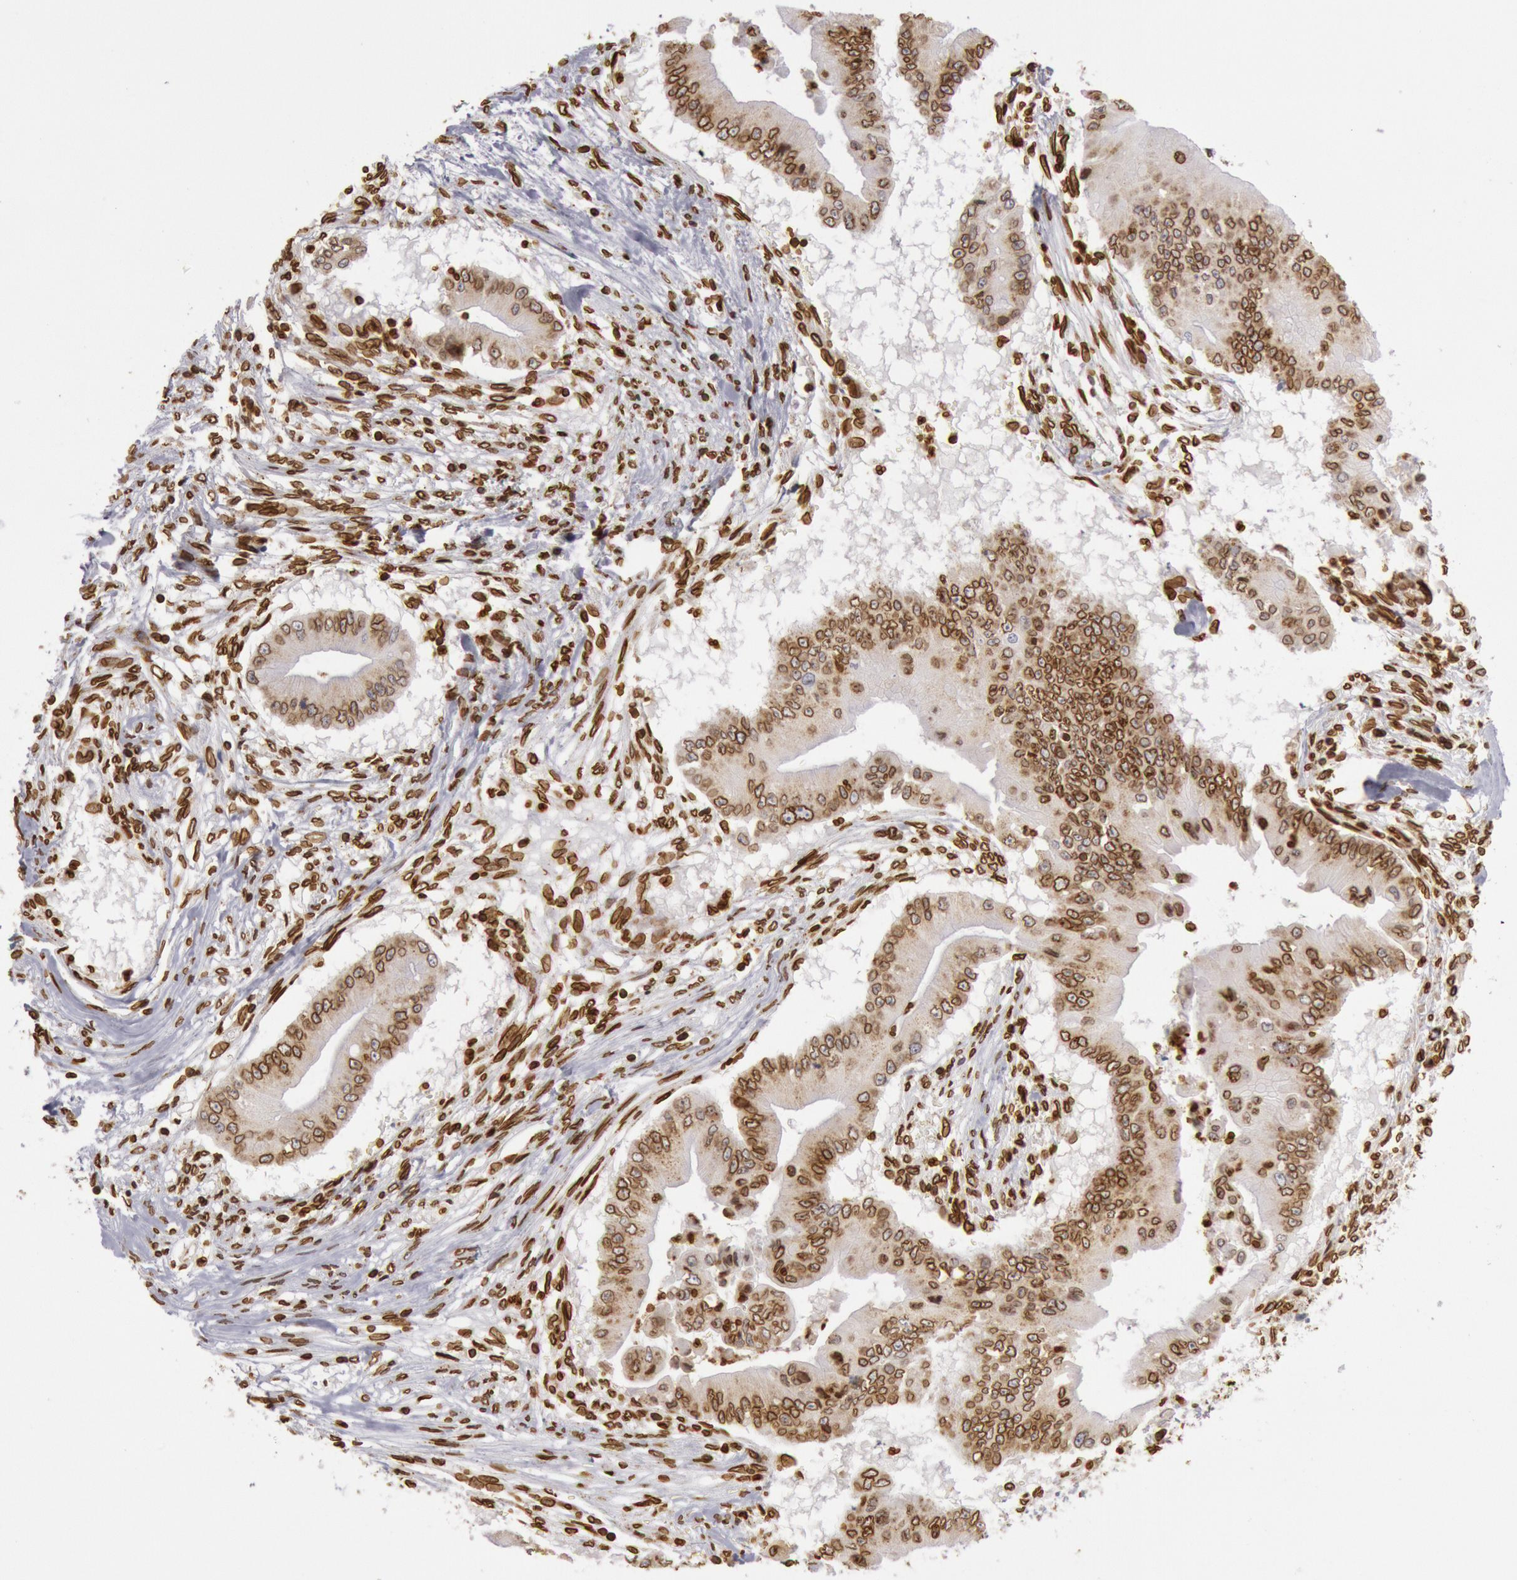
{"staining": {"intensity": "moderate", "quantity": ">75%", "location": "cytoplasmic/membranous,nuclear"}, "tissue": "pancreatic cancer", "cell_type": "Tumor cells", "image_type": "cancer", "snomed": [{"axis": "morphology", "description": "Adenocarcinoma, NOS"}, {"axis": "topography", "description": "Pancreas"}], "caption": "Immunohistochemistry micrograph of pancreatic cancer (adenocarcinoma) stained for a protein (brown), which demonstrates medium levels of moderate cytoplasmic/membranous and nuclear positivity in about >75% of tumor cells.", "gene": "SUN2", "patient": {"sex": "male", "age": 62}}